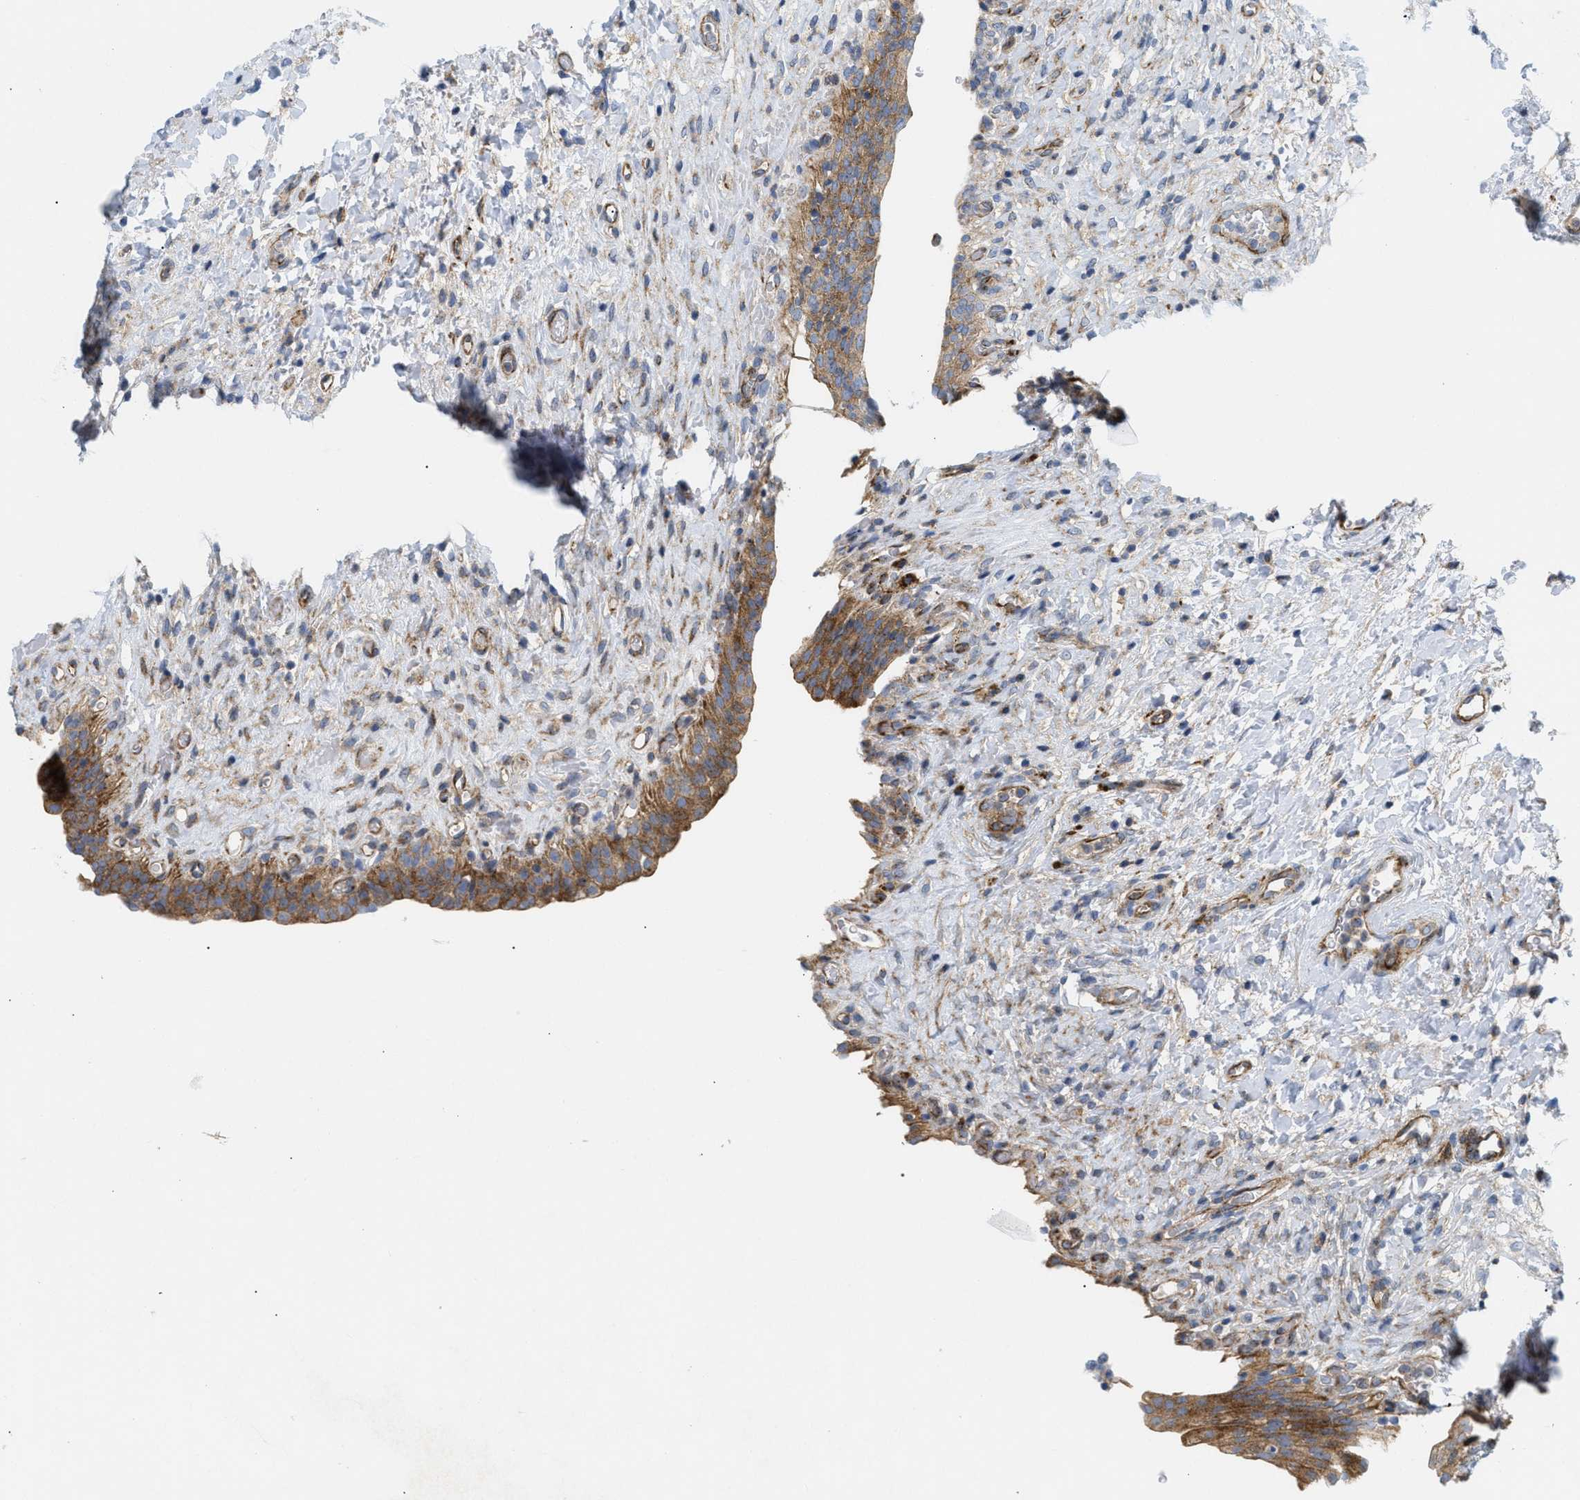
{"staining": {"intensity": "moderate", "quantity": ">75%", "location": "cytoplasmic/membranous"}, "tissue": "urinary bladder", "cell_type": "Urothelial cells", "image_type": "normal", "snomed": [{"axis": "morphology", "description": "Urothelial carcinoma, High grade"}, {"axis": "topography", "description": "Urinary bladder"}], "caption": "Immunohistochemical staining of unremarkable urinary bladder shows medium levels of moderate cytoplasmic/membranous expression in approximately >75% of urothelial cells. (Stains: DAB (3,3'-diaminobenzidine) in brown, nuclei in blue, Microscopy: brightfield microscopy at high magnification).", "gene": "DCTN4", "patient": {"sex": "male", "age": 46}}